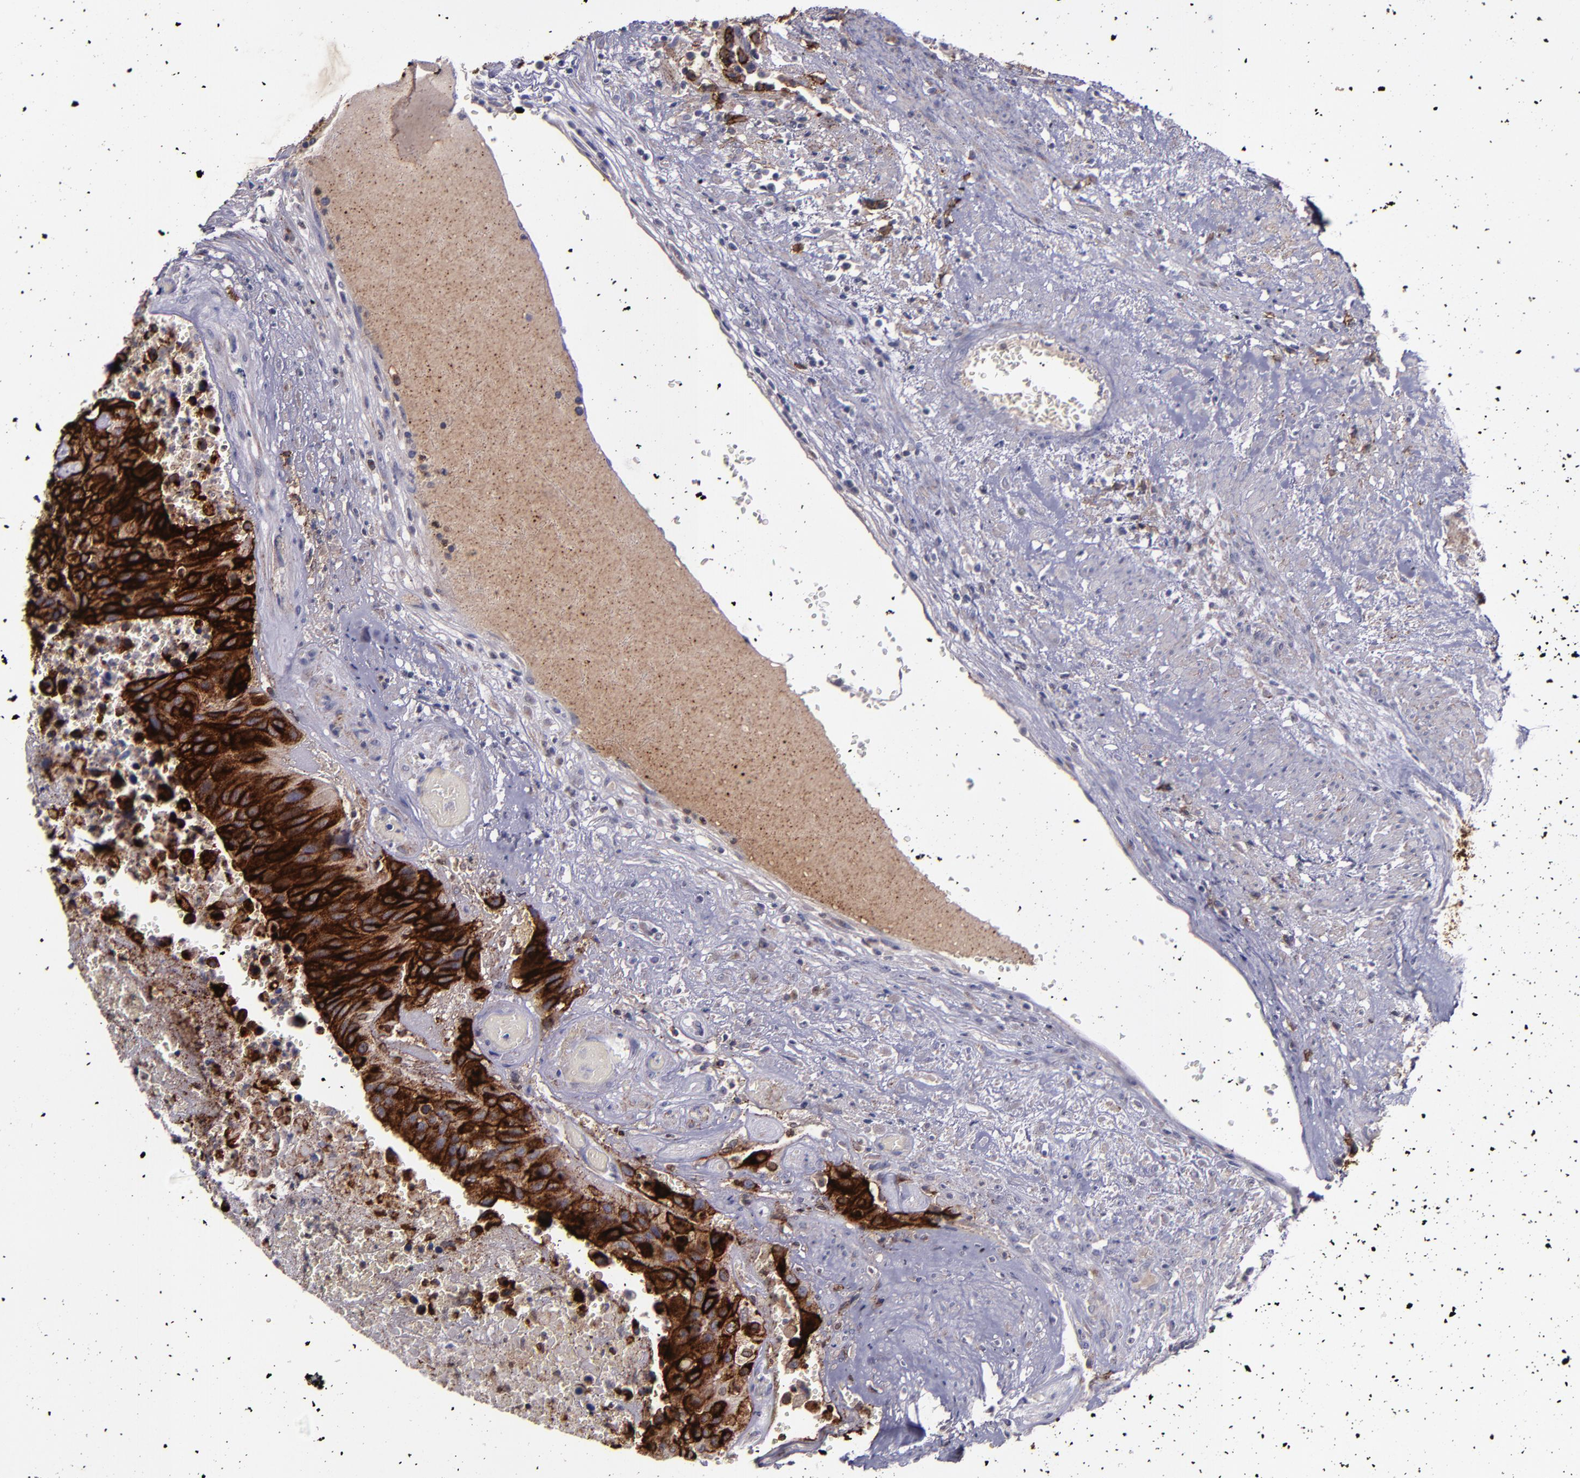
{"staining": {"intensity": "strong", "quantity": ">75%", "location": "cytoplasmic/membranous"}, "tissue": "urothelial cancer", "cell_type": "Tumor cells", "image_type": "cancer", "snomed": [{"axis": "morphology", "description": "Urothelial carcinoma, High grade"}, {"axis": "topography", "description": "Urinary bladder"}], "caption": "Tumor cells reveal strong cytoplasmic/membranous staining in about >75% of cells in urothelial cancer.", "gene": "MFGE8", "patient": {"sex": "male", "age": 66}}